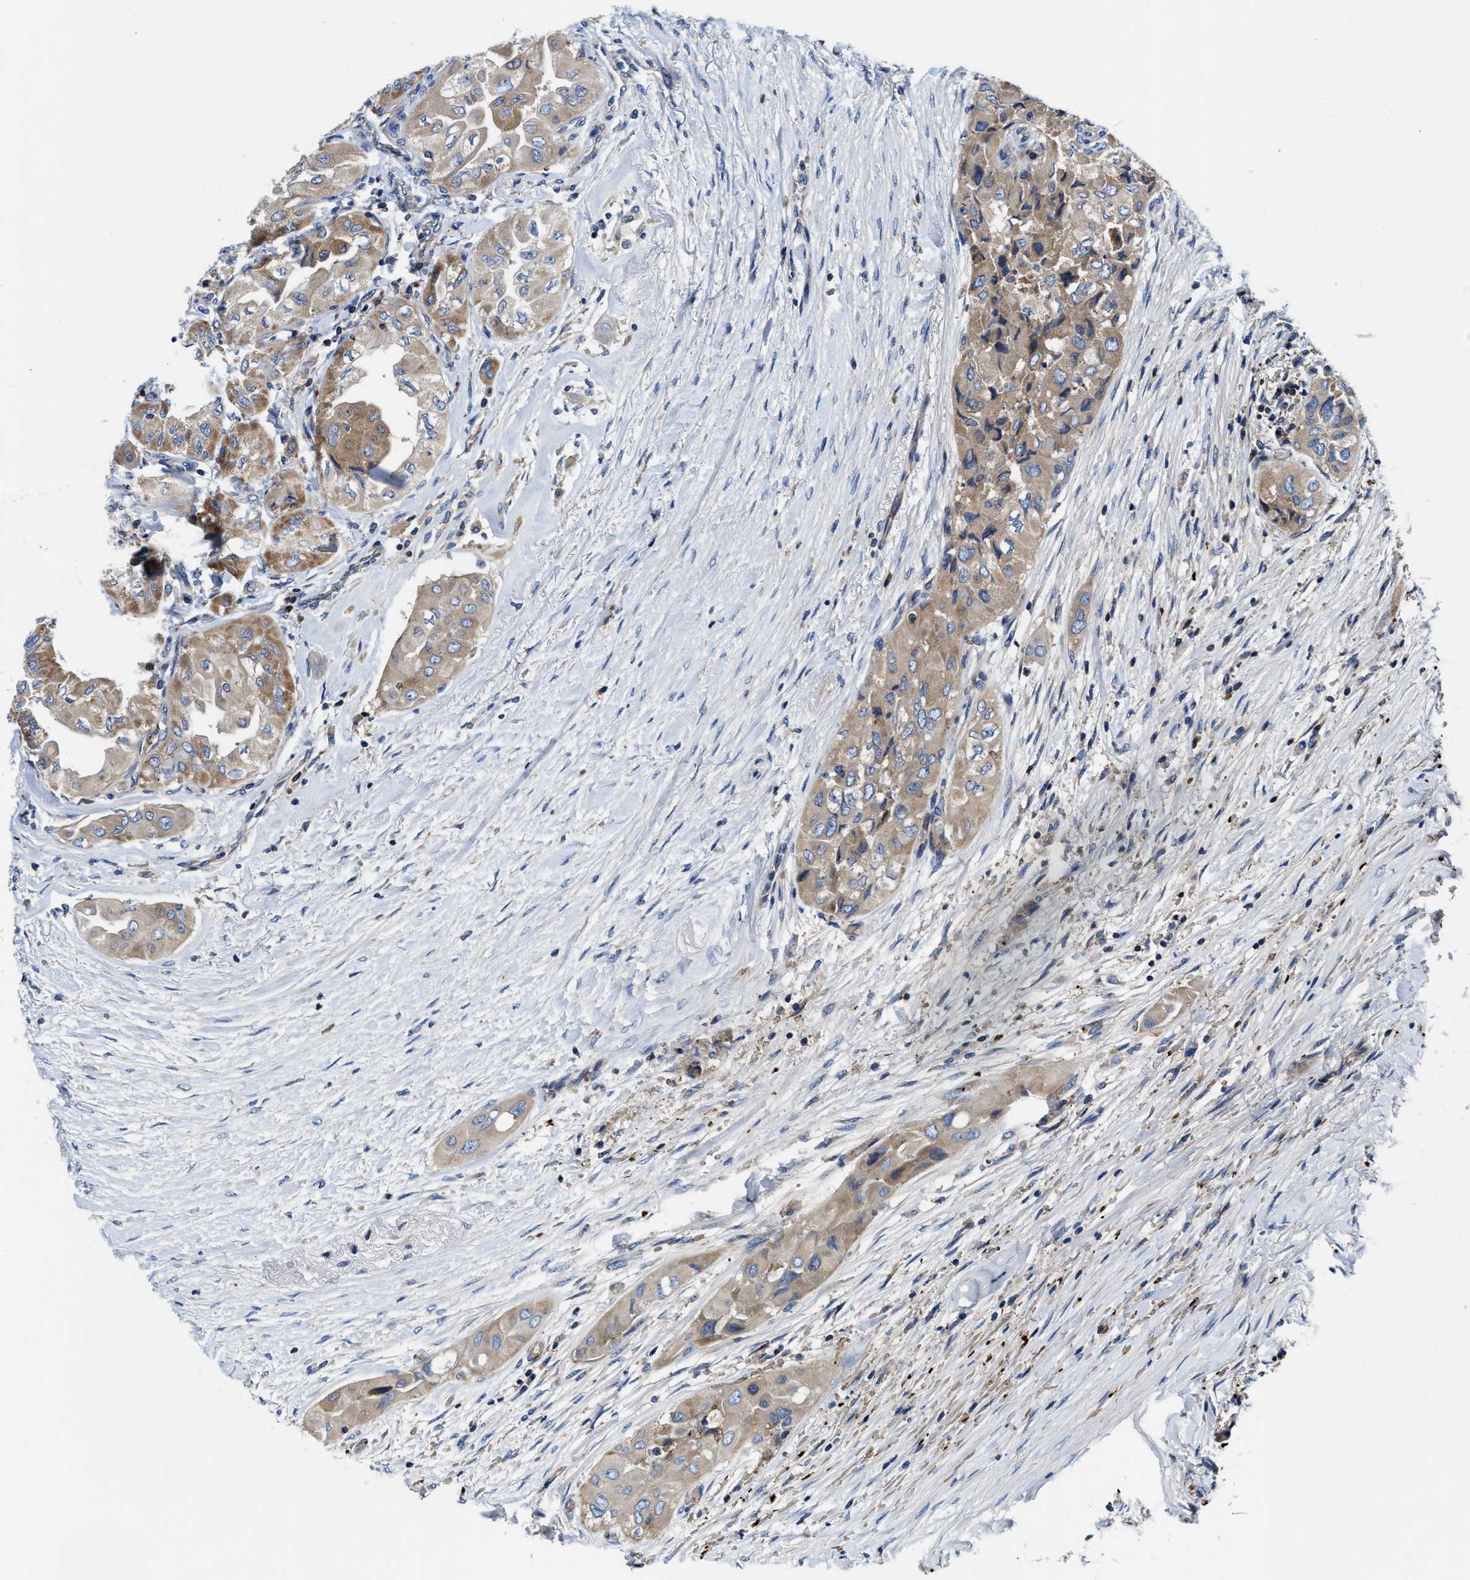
{"staining": {"intensity": "moderate", "quantity": ">75%", "location": "cytoplasmic/membranous"}, "tissue": "thyroid cancer", "cell_type": "Tumor cells", "image_type": "cancer", "snomed": [{"axis": "morphology", "description": "Papillary adenocarcinoma, NOS"}, {"axis": "topography", "description": "Thyroid gland"}], "caption": "DAB immunohistochemical staining of papillary adenocarcinoma (thyroid) demonstrates moderate cytoplasmic/membranous protein expression in approximately >75% of tumor cells.", "gene": "PHLPP1", "patient": {"sex": "female", "age": 59}}